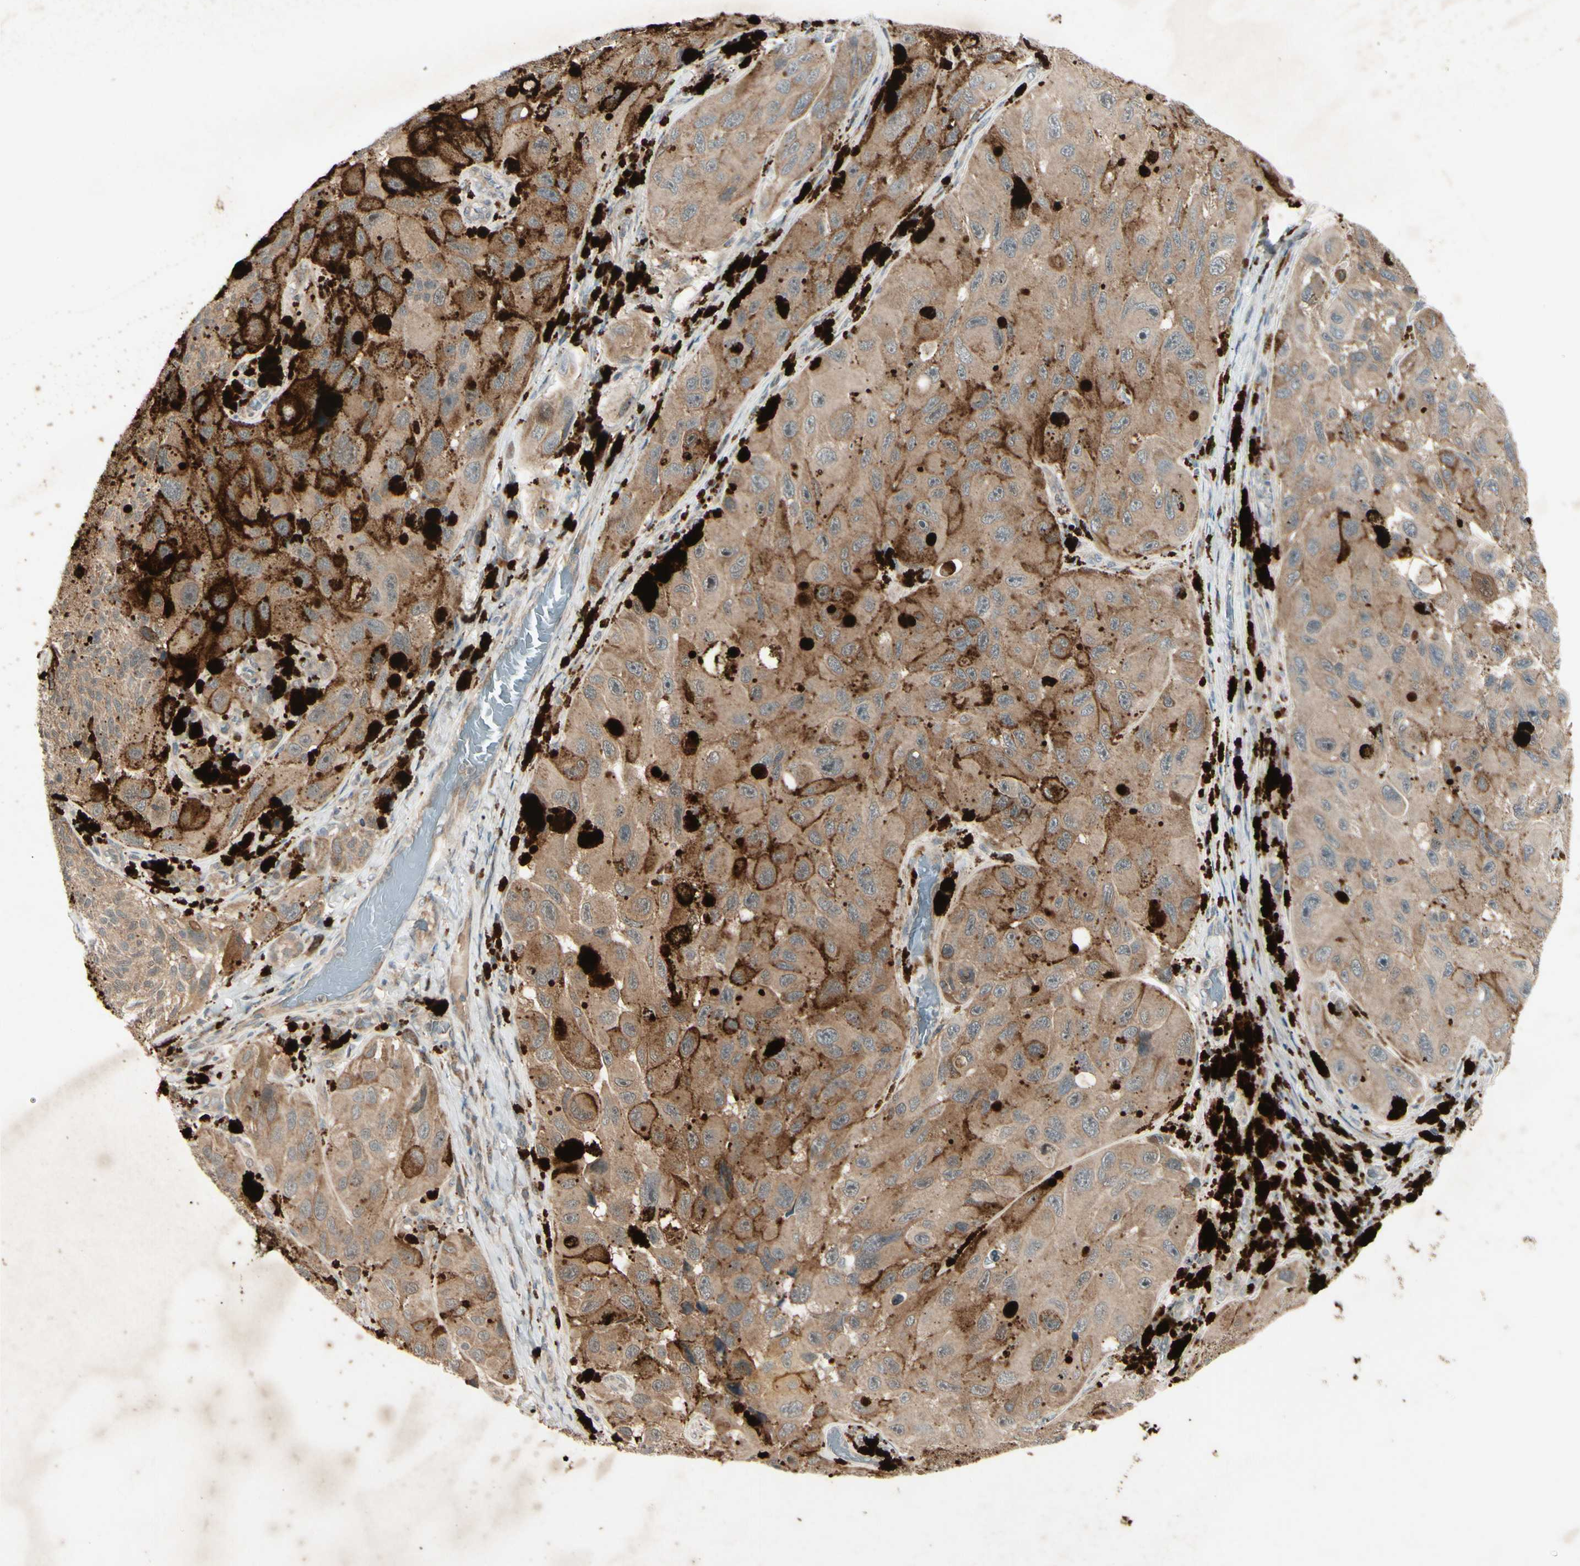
{"staining": {"intensity": "weak", "quantity": ">75%", "location": "cytoplasmic/membranous"}, "tissue": "melanoma", "cell_type": "Tumor cells", "image_type": "cancer", "snomed": [{"axis": "morphology", "description": "Malignant melanoma, NOS"}, {"axis": "topography", "description": "Skin"}], "caption": "About >75% of tumor cells in human malignant melanoma reveal weak cytoplasmic/membranous protein positivity as visualized by brown immunohistochemical staining.", "gene": "FHDC1", "patient": {"sex": "female", "age": 73}}